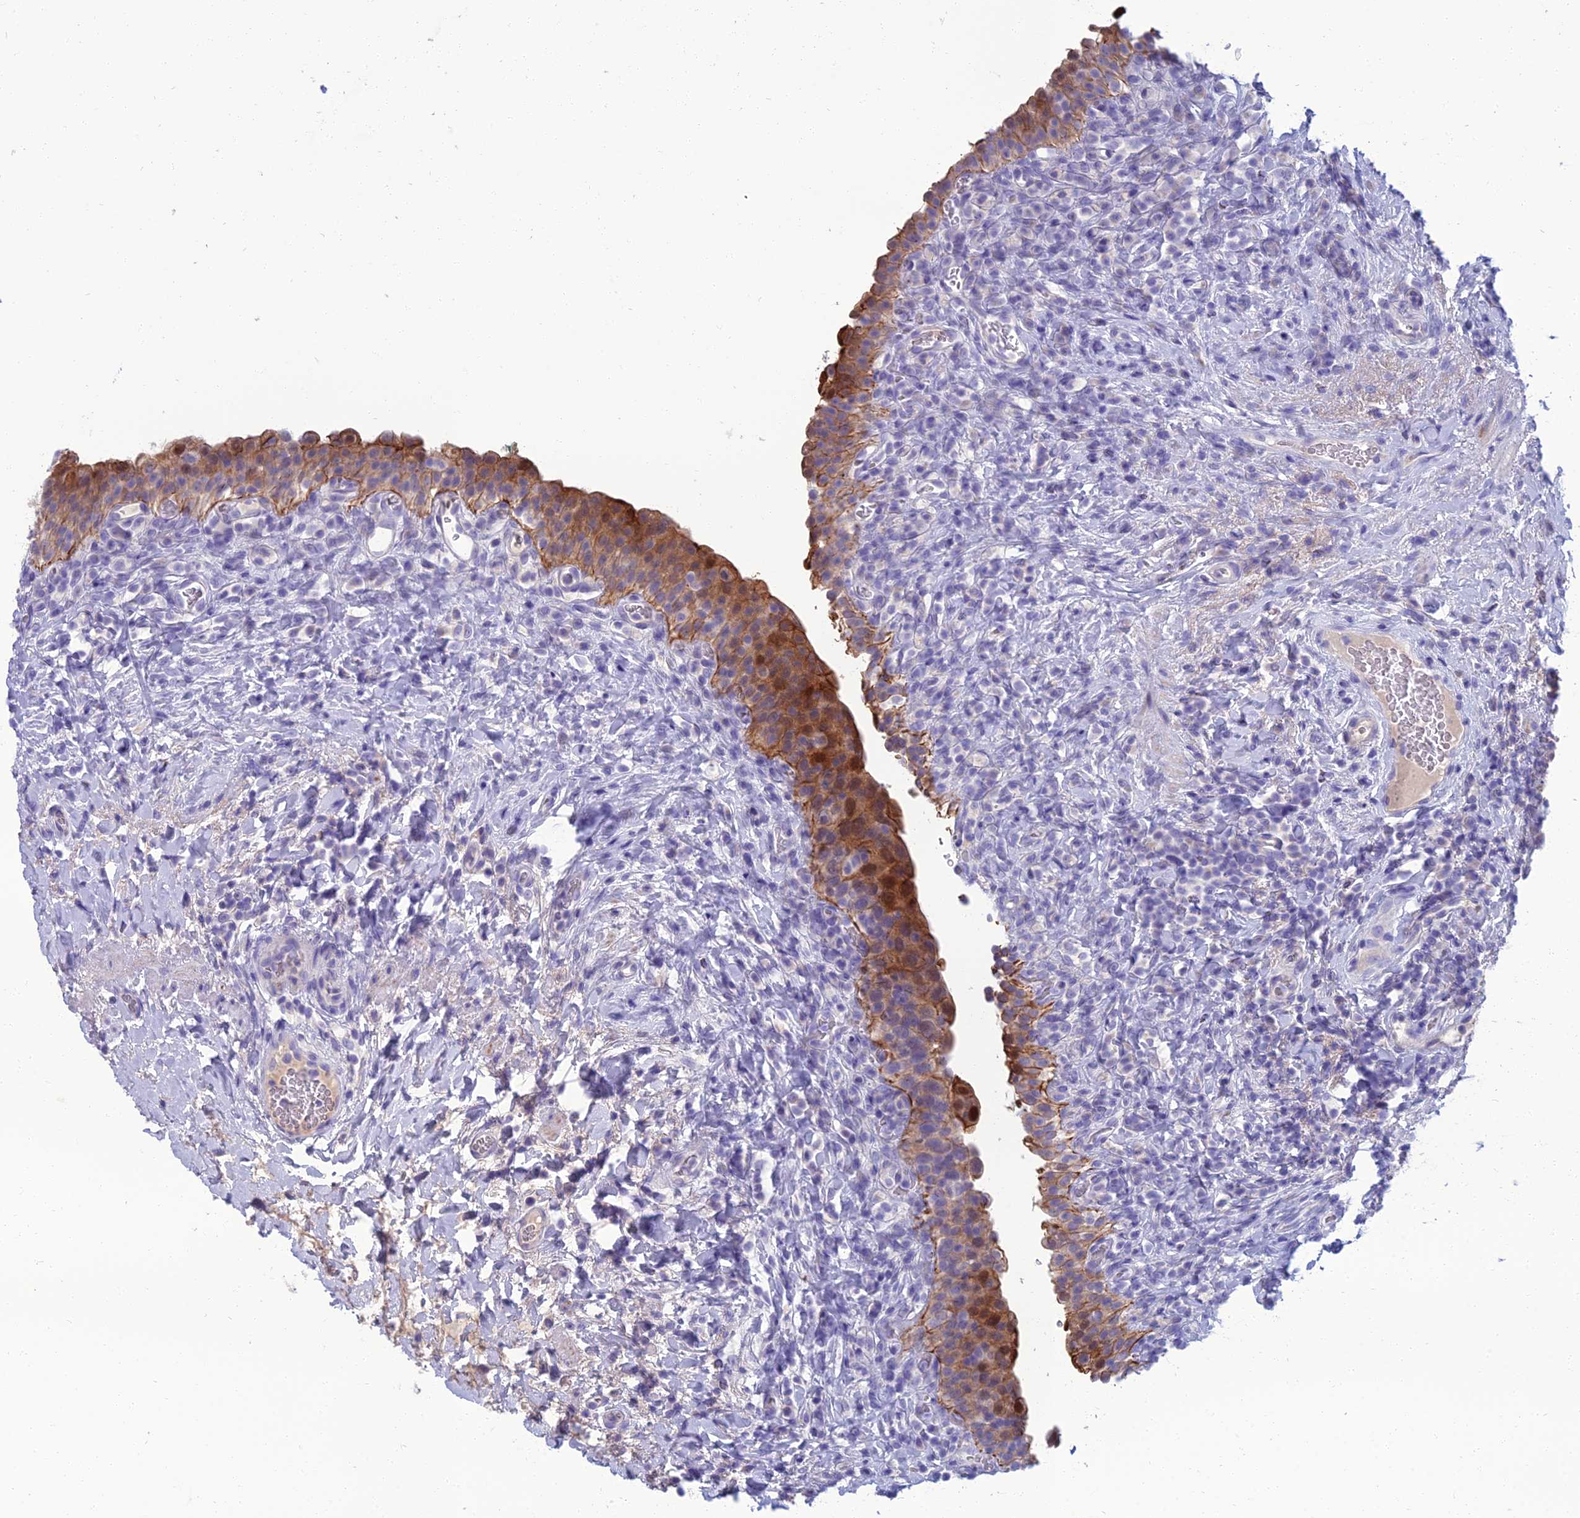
{"staining": {"intensity": "moderate", "quantity": ">75%", "location": "cytoplasmic/membranous,nuclear"}, "tissue": "urinary bladder", "cell_type": "Urothelial cells", "image_type": "normal", "snomed": [{"axis": "morphology", "description": "Normal tissue, NOS"}, {"axis": "morphology", "description": "Inflammation, NOS"}, {"axis": "topography", "description": "Urinary bladder"}], "caption": "A high-resolution image shows immunohistochemistry (IHC) staining of unremarkable urinary bladder, which demonstrates moderate cytoplasmic/membranous,nuclear positivity in about >75% of urothelial cells. The protein is shown in brown color, while the nuclei are stained blue.", "gene": "SPTLC3", "patient": {"sex": "male", "age": 64}}